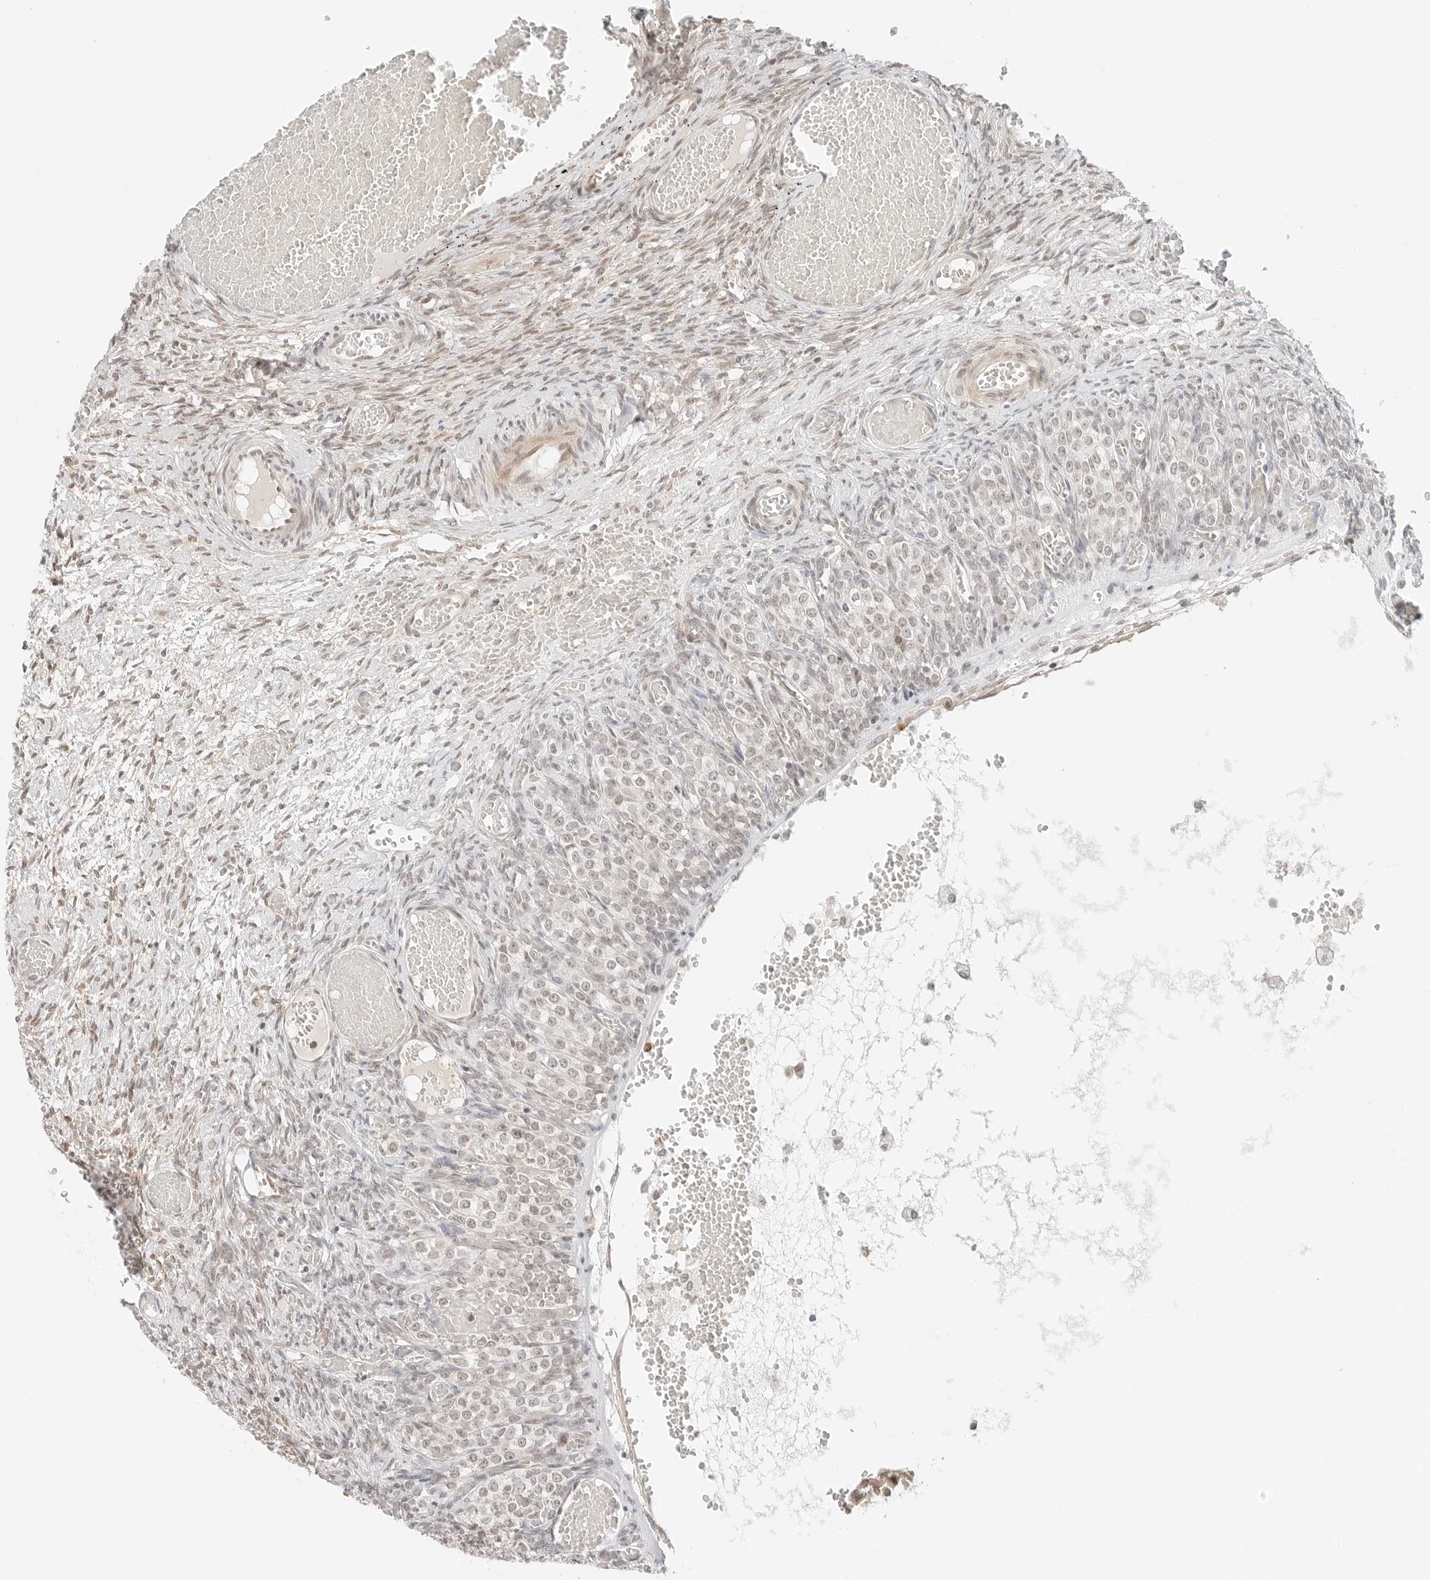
{"staining": {"intensity": "weak", "quantity": "25%-75%", "location": "nuclear"}, "tissue": "ovary", "cell_type": "Ovarian stroma cells", "image_type": "normal", "snomed": [{"axis": "morphology", "description": "Adenocarcinoma, NOS"}, {"axis": "topography", "description": "Endometrium"}], "caption": "High-magnification brightfield microscopy of benign ovary stained with DAB (3,3'-diaminobenzidine) (brown) and counterstained with hematoxylin (blue). ovarian stroma cells exhibit weak nuclear expression is appreciated in approximately25%-75% of cells.", "gene": "NEO1", "patient": {"sex": "female", "age": 32}}